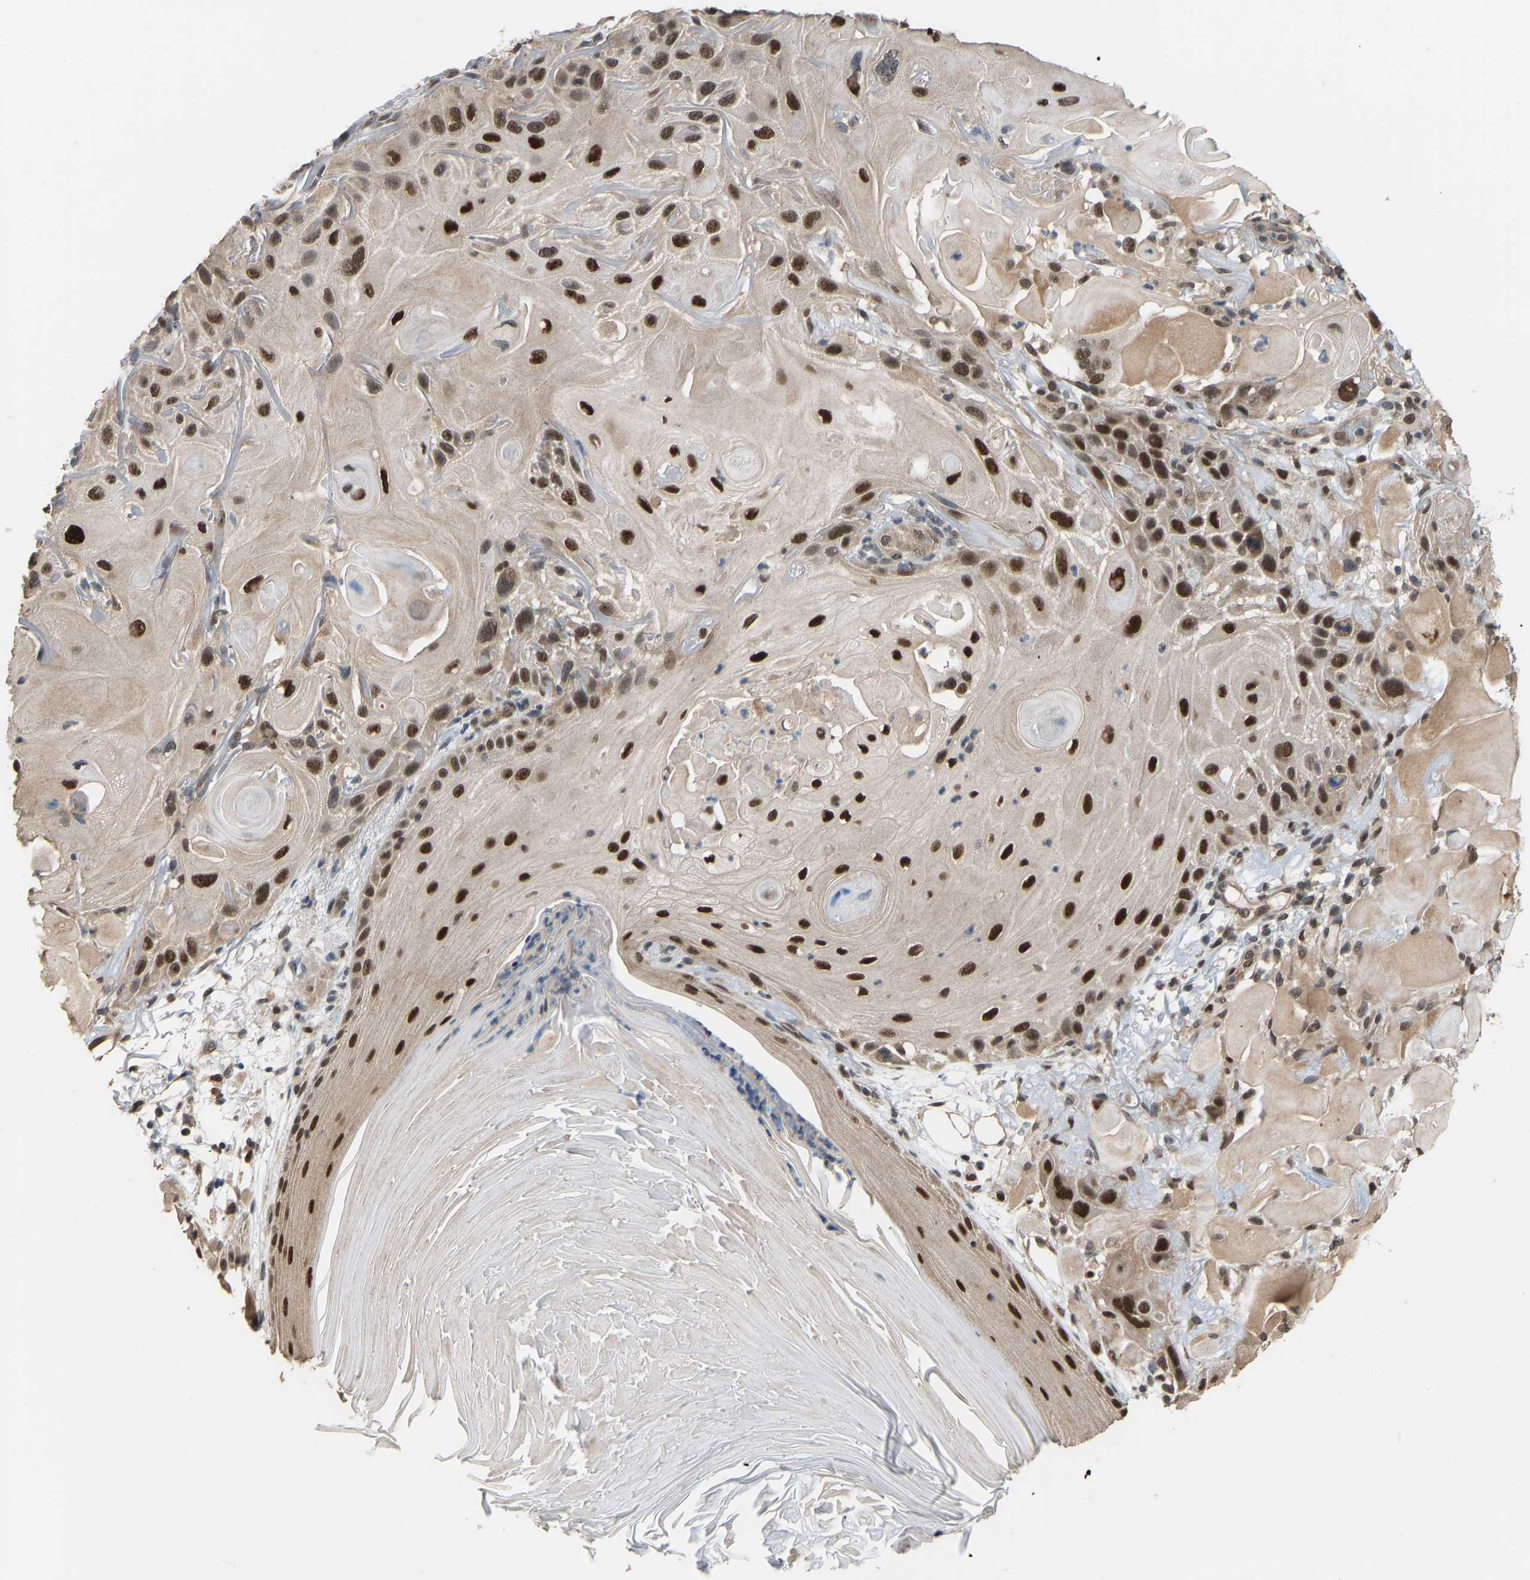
{"staining": {"intensity": "strong", "quantity": ">75%", "location": "nuclear"}, "tissue": "skin cancer", "cell_type": "Tumor cells", "image_type": "cancer", "snomed": [{"axis": "morphology", "description": "Squamous cell carcinoma, NOS"}, {"axis": "topography", "description": "Skin"}], "caption": "An immunohistochemistry image of tumor tissue is shown. Protein staining in brown shows strong nuclear positivity in skin cancer (squamous cell carcinoma) within tumor cells.", "gene": "KPNA6", "patient": {"sex": "female", "age": 77}}